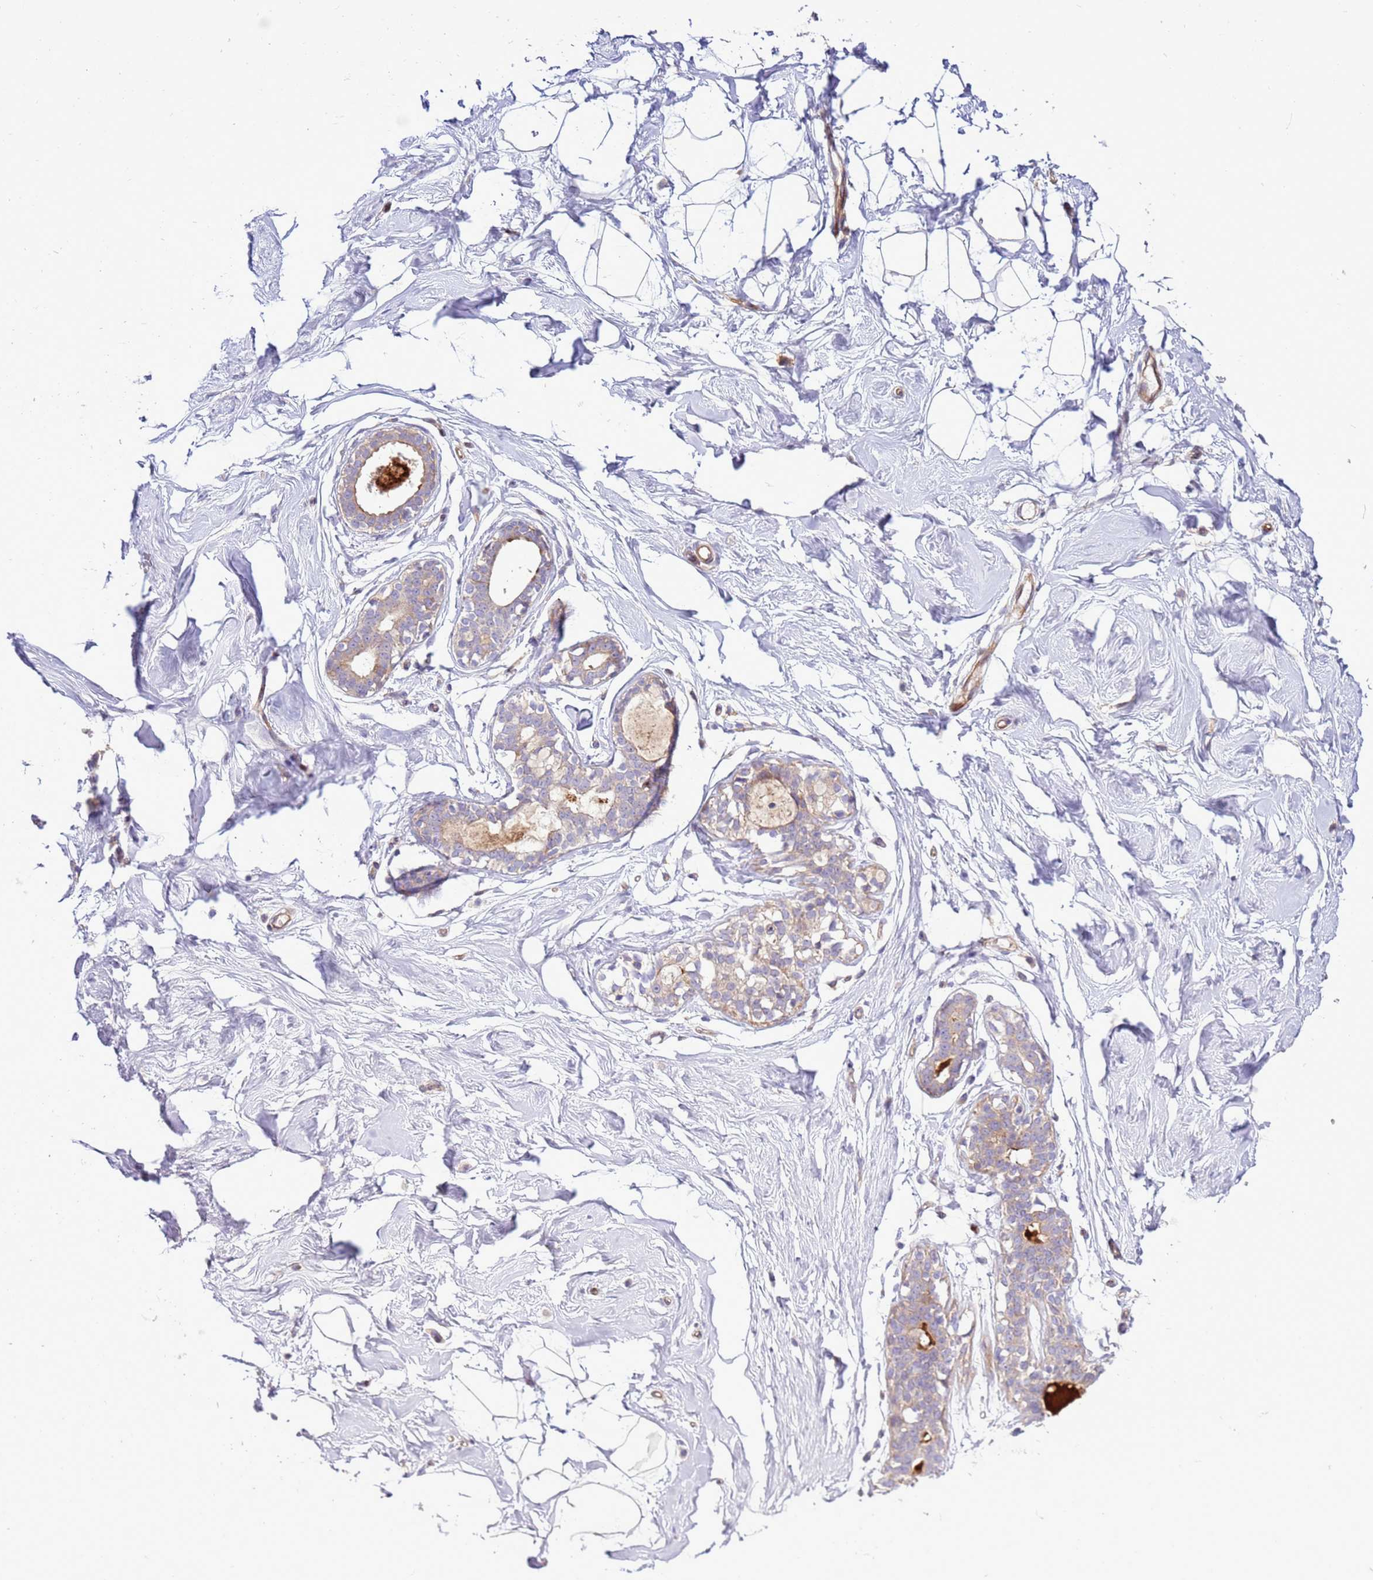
{"staining": {"intensity": "negative", "quantity": "none", "location": "none"}, "tissue": "breast", "cell_type": "Adipocytes", "image_type": "normal", "snomed": [{"axis": "morphology", "description": "Normal tissue, NOS"}, {"axis": "morphology", "description": "Adenoma, NOS"}, {"axis": "topography", "description": "Breast"}], "caption": "An image of human breast is negative for staining in adipocytes. (DAB (3,3'-diaminobenzidine) IHC, high magnification).", "gene": "ZNF624", "patient": {"sex": "female", "age": 23}}